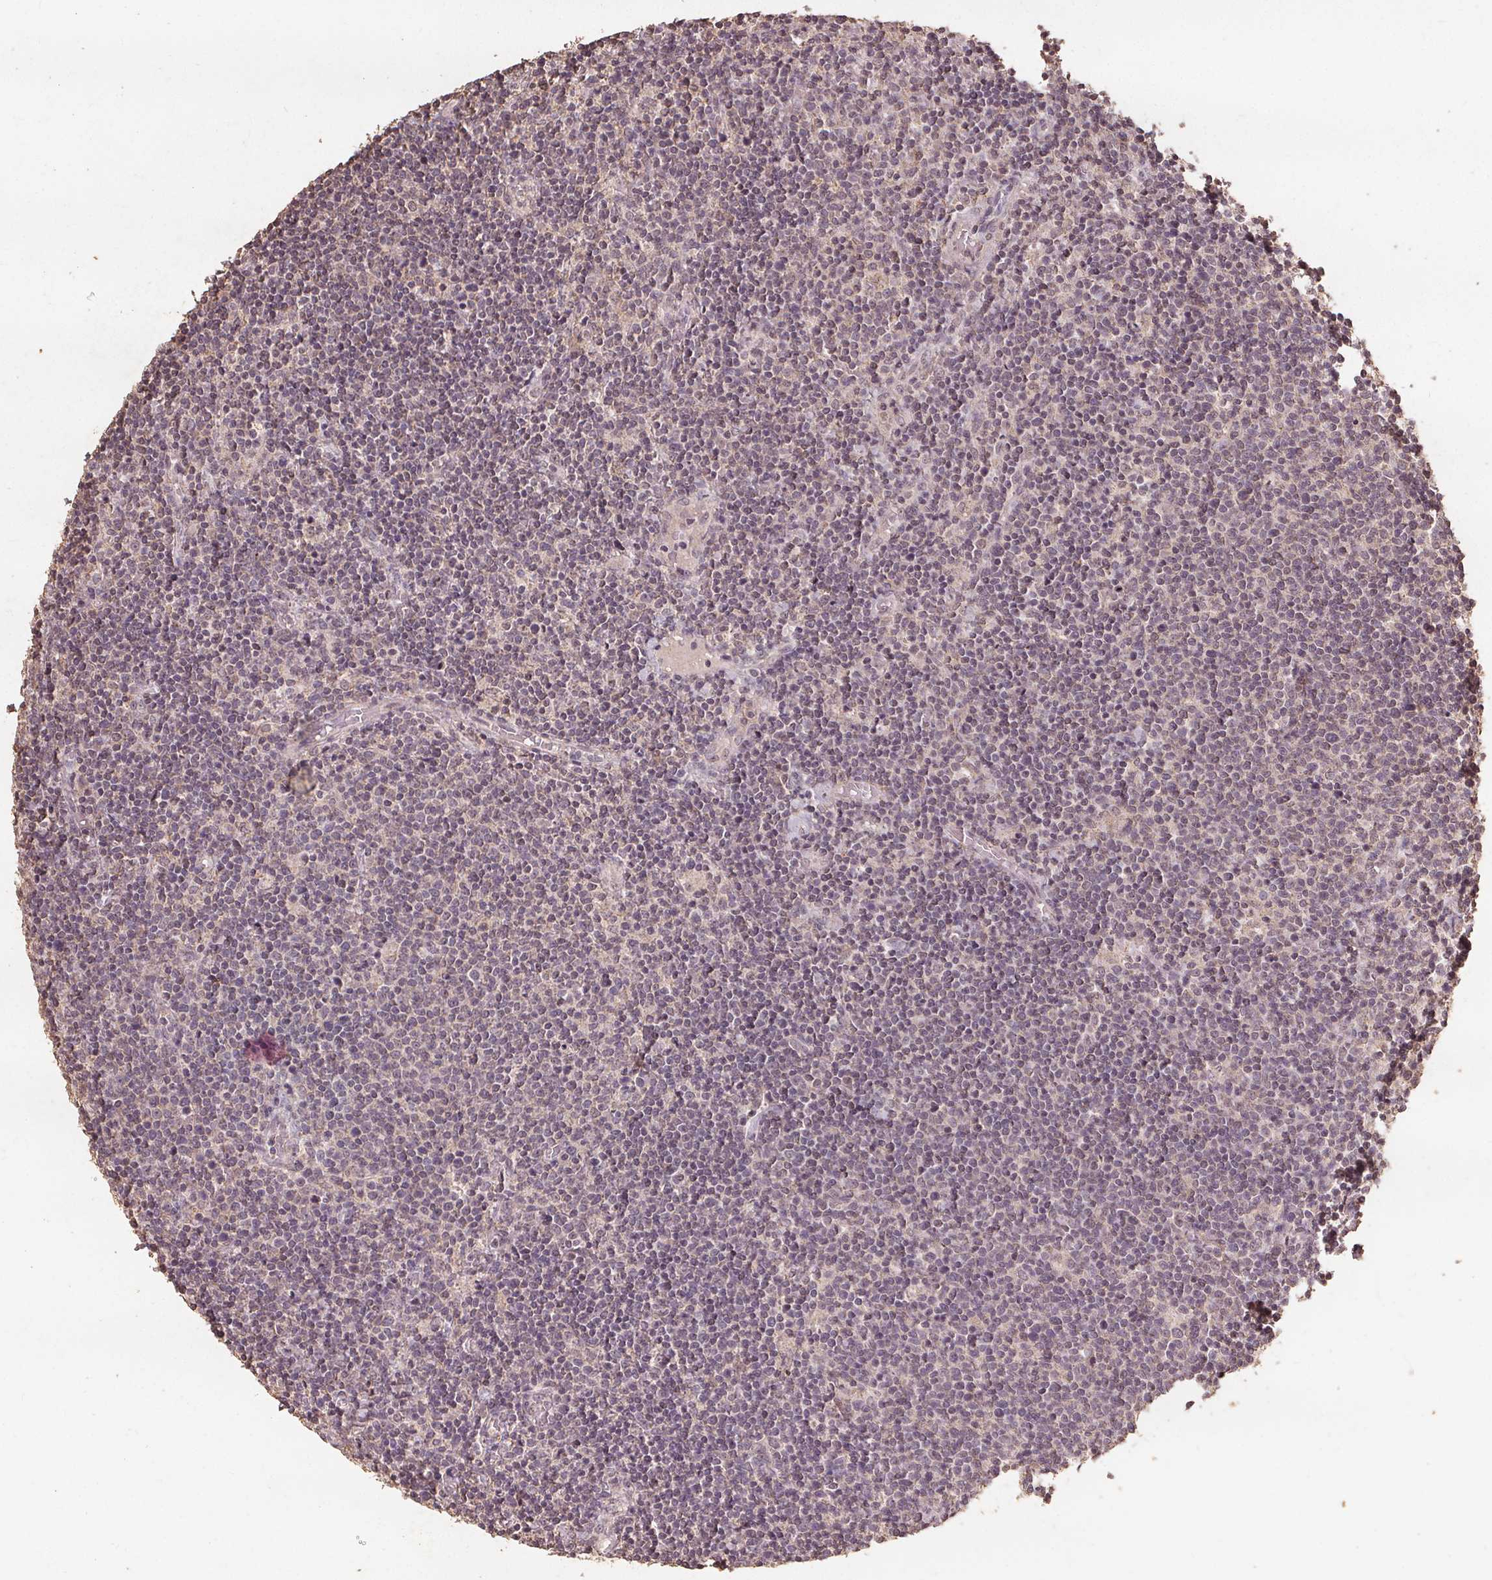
{"staining": {"intensity": "negative", "quantity": "none", "location": "none"}, "tissue": "lymphoma", "cell_type": "Tumor cells", "image_type": "cancer", "snomed": [{"axis": "morphology", "description": "Malignant lymphoma, non-Hodgkin's type, High grade"}, {"axis": "topography", "description": "Lymph node"}], "caption": "The micrograph shows no staining of tumor cells in malignant lymphoma, non-Hodgkin's type (high-grade).", "gene": "DSG3", "patient": {"sex": "male", "age": 61}}